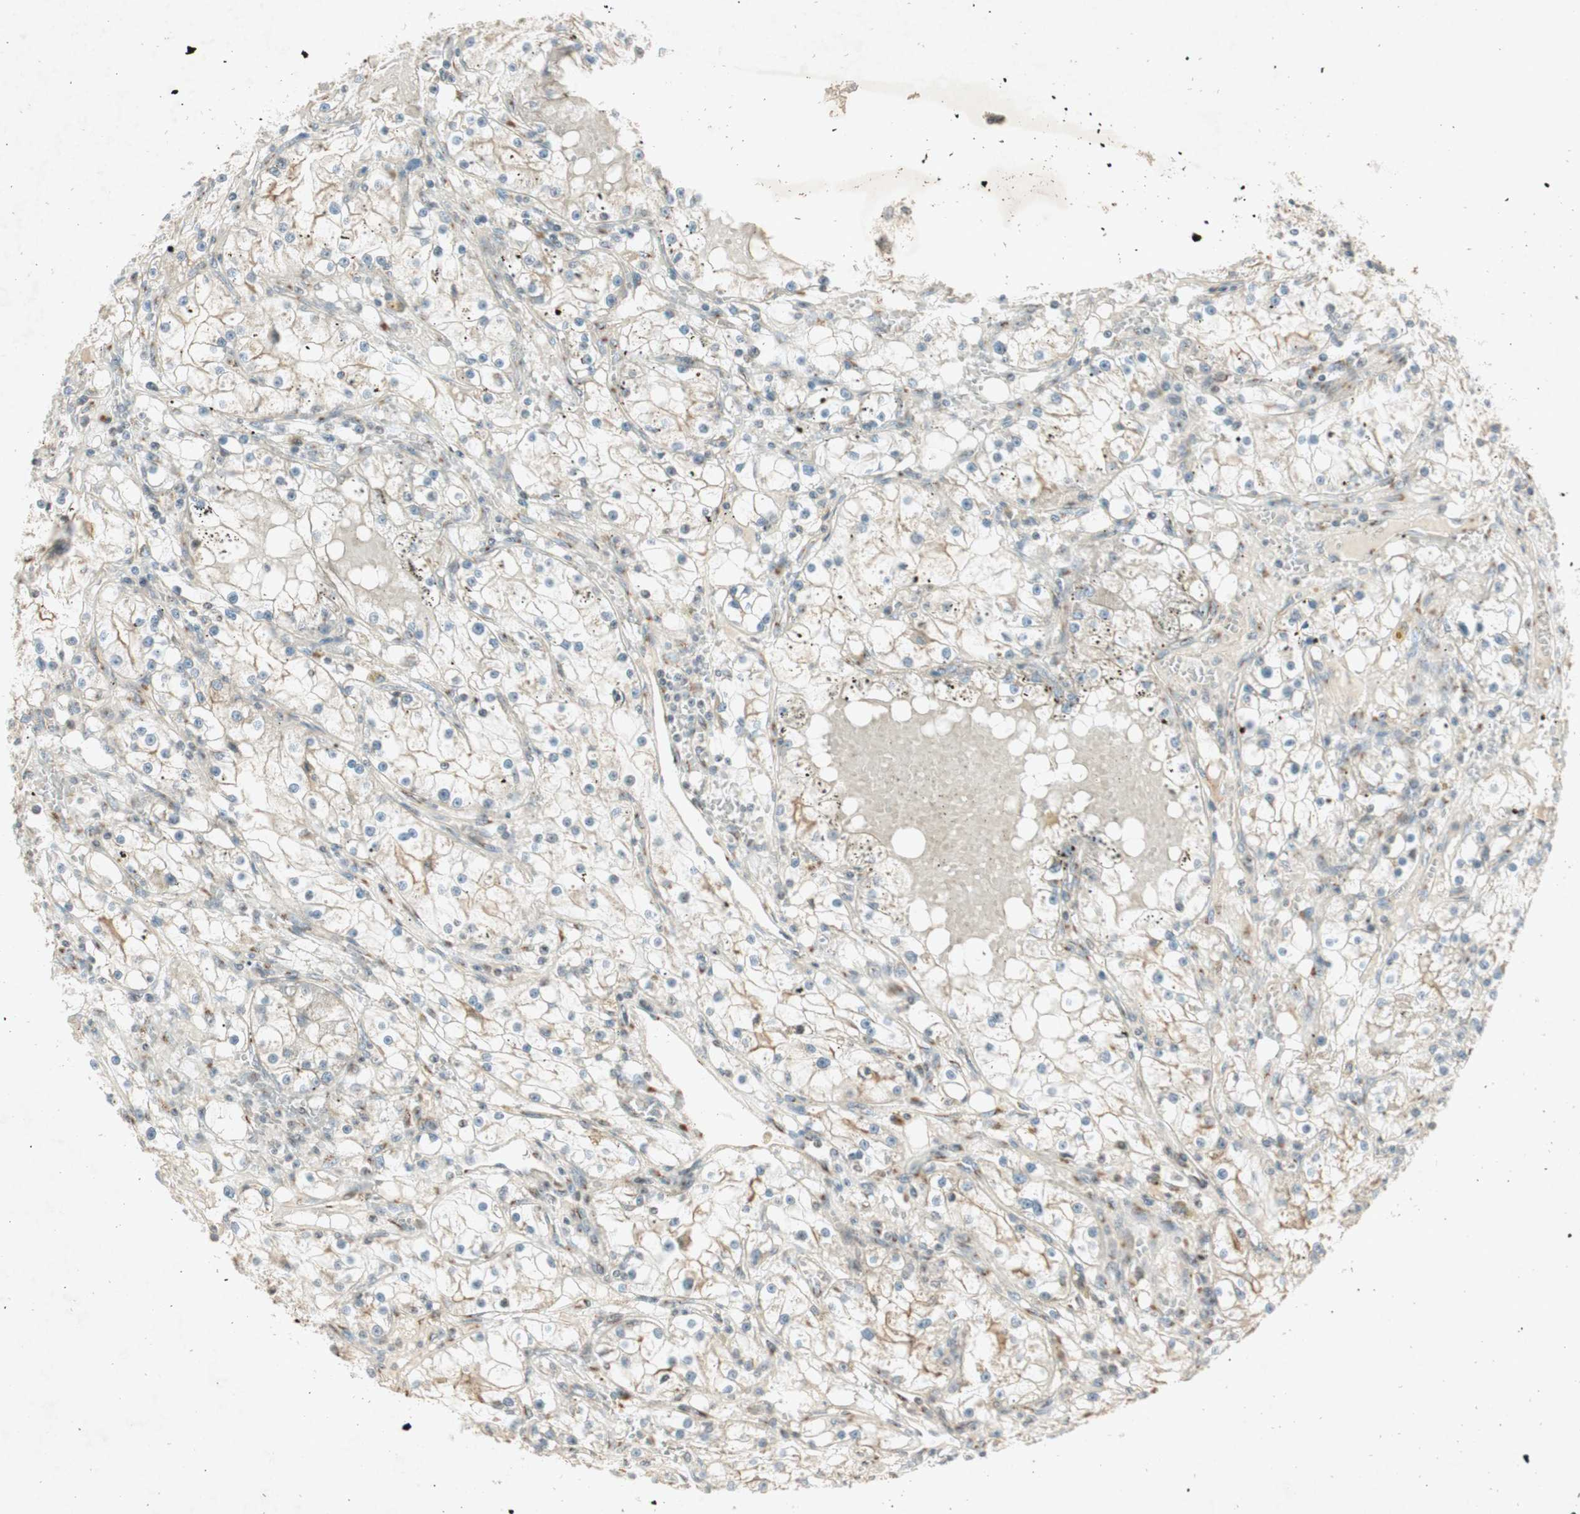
{"staining": {"intensity": "weak", "quantity": "<25%", "location": "cytoplasmic/membranous"}, "tissue": "renal cancer", "cell_type": "Tumor cells", "image_type": "cancer", "snomed": [{"axis": "morphology", "description": "Adenocarcinoma, NOS"}, {"axis": "topography", "description": "Kidney"}], "caption": "Immunohistochemical staining of human renal adenocarcinoma reveals no significant positivity in tumor cells. Brightfield microscopy of IHC stained with DAB (3,3'-diaminobenzidine) (brown) and hematoxylin (blue), captured at high magnification.", "gene": "NEO1", "patient": {"sex": "male", "age": 56}}